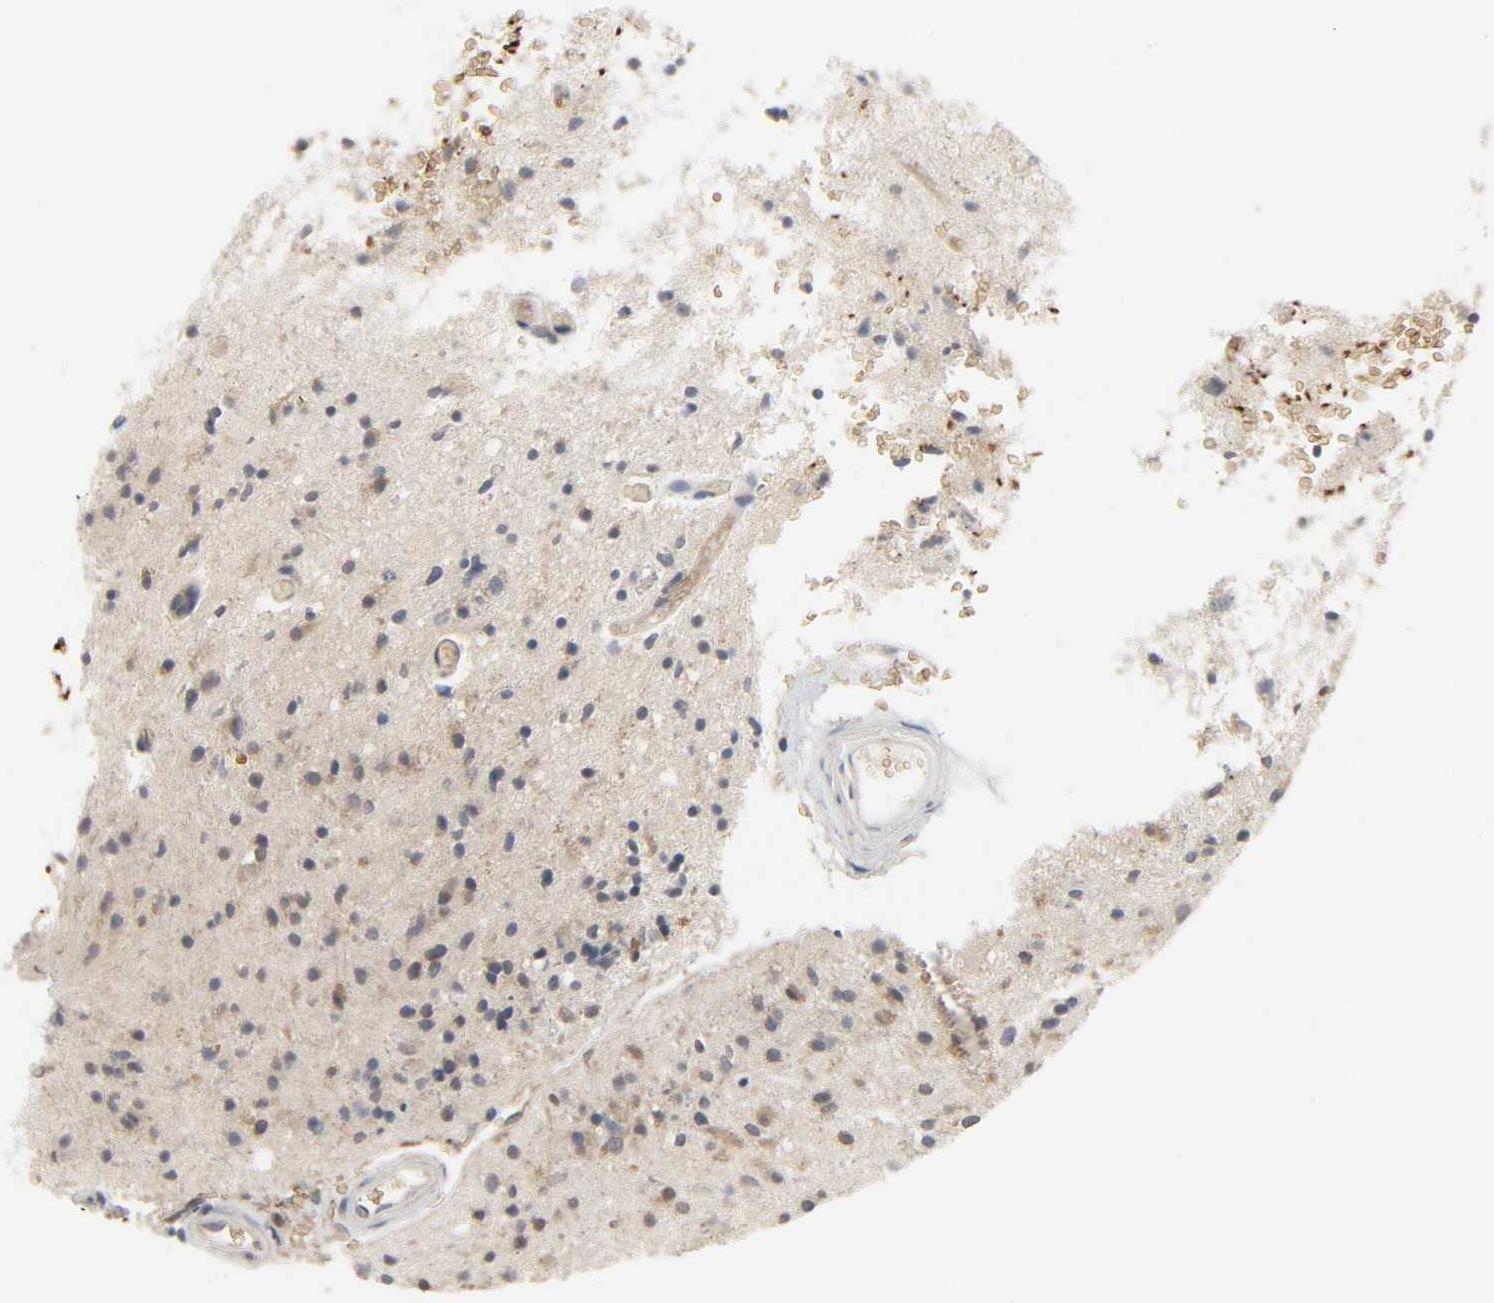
{"staining": {"intensity": "moderate", "quantity": ">75%", "location": "cytoplasmic/membranous,nuclear"}, "tissue": "glioma", "cell_type": "Tumor cells", "image_type": "cancer", "snomed": [{"axis": "morphology", "description": "Glioma, malignant, High grade"}, {"axis": "topography", "description": "Brain"}], "caption": "Protein expression analysis of high-grade glioma (malignant) shows moderate cytoplasmic/membranous and nuclear expression in approximately >75% of tumor cells.", "gene": "PLEKHA2", "patient": {"sex": "male", "age": 33}}